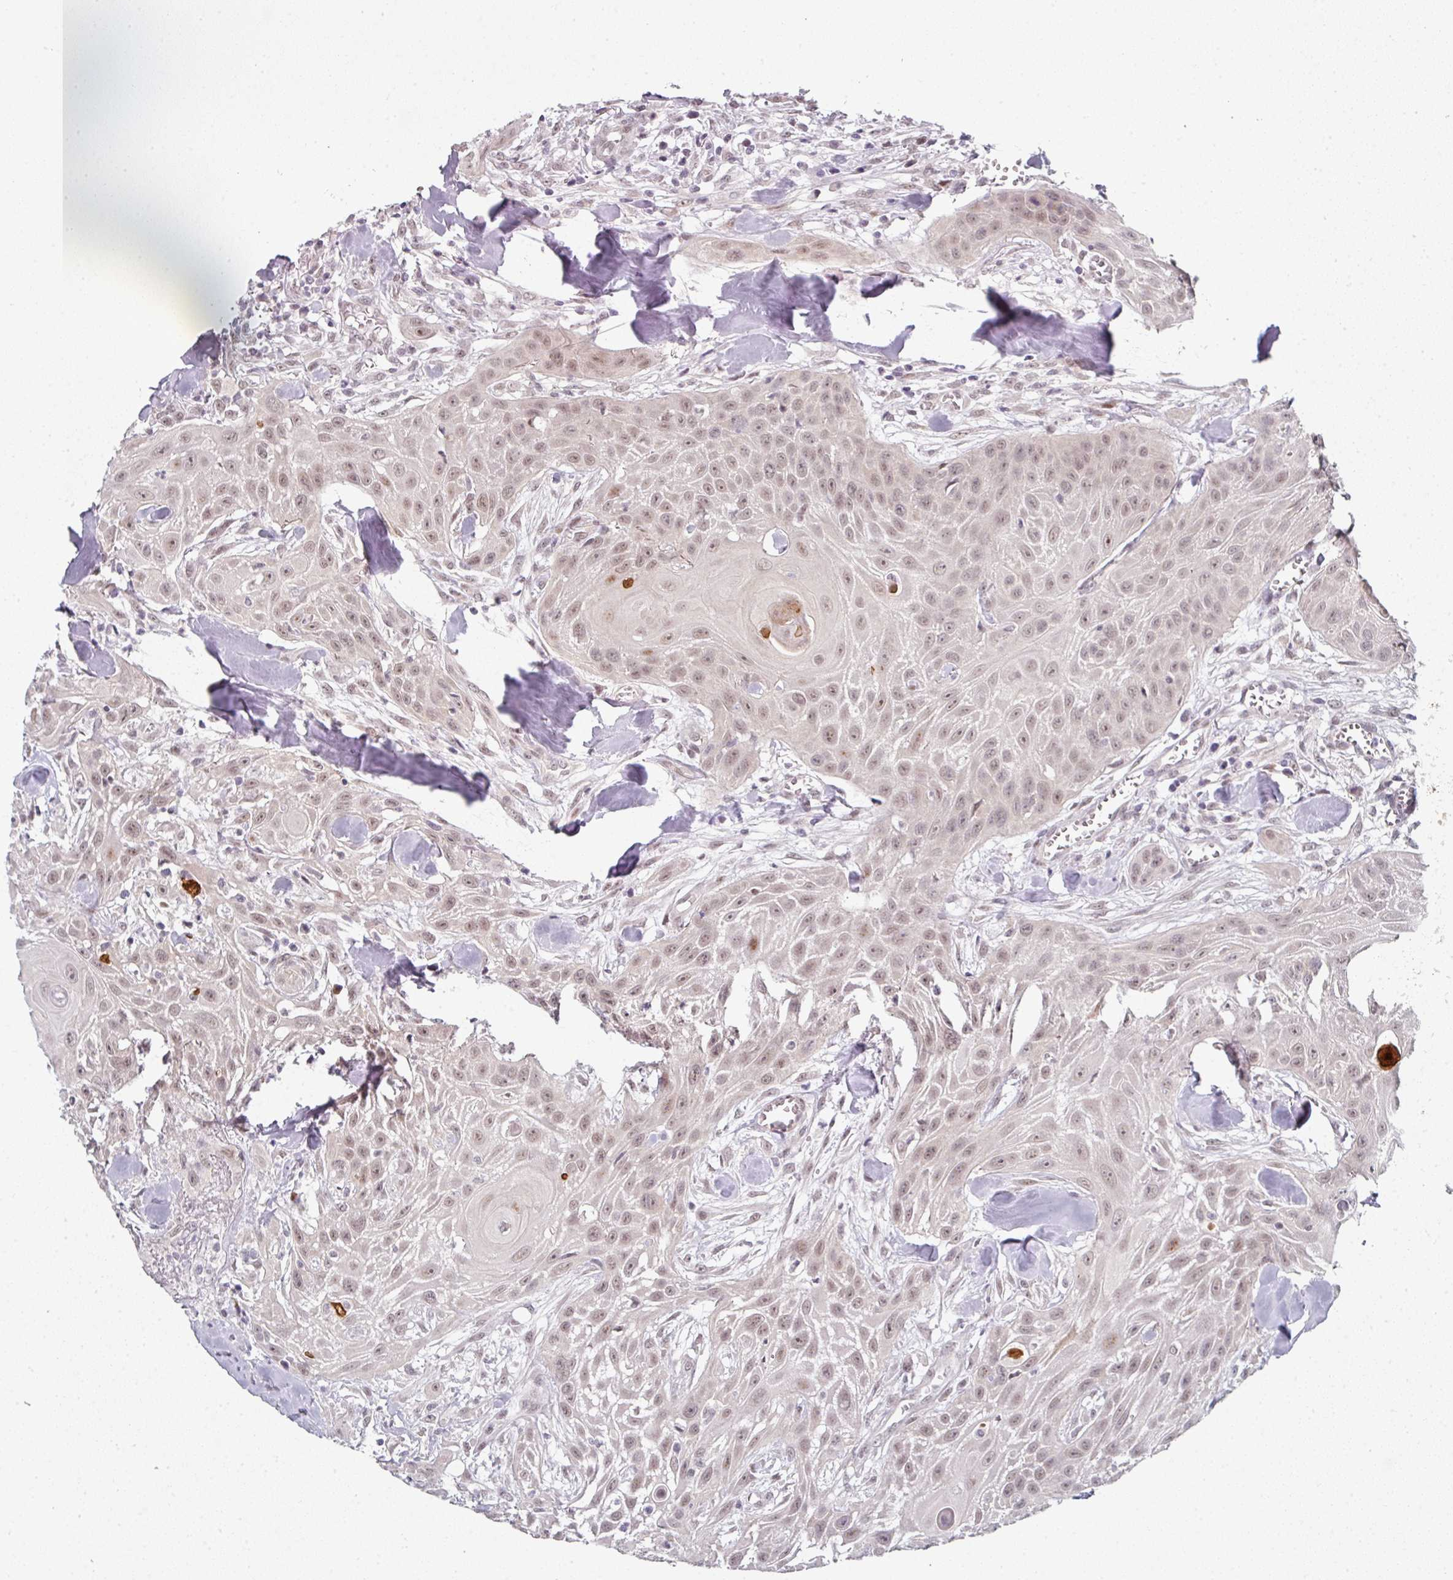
{"staining": {"intensity": "weak", "quantity": ">75%", "location": "nuclear"}, "tissue": "head and neck cancer", "cell_type": "Tumor cells", "image_type": "cancer", "snomed": [{"axis": "morphology", "description": "Squamous cell carcinoma, NOS"}, {"axis": "topography", "description": "Lymph node"}, {"axis": "topography", "description": "Salivary gland"}, {"axis": "topography", "description": "Head-Neck"}], "caption": "The image reveals staining of head and neck squamous cell carcinoma, revealing weak nuclear protein staining (brown color) within tumor cells.", "gene": "TMCC1", "patient": {"sex": "female", "age": 74}}